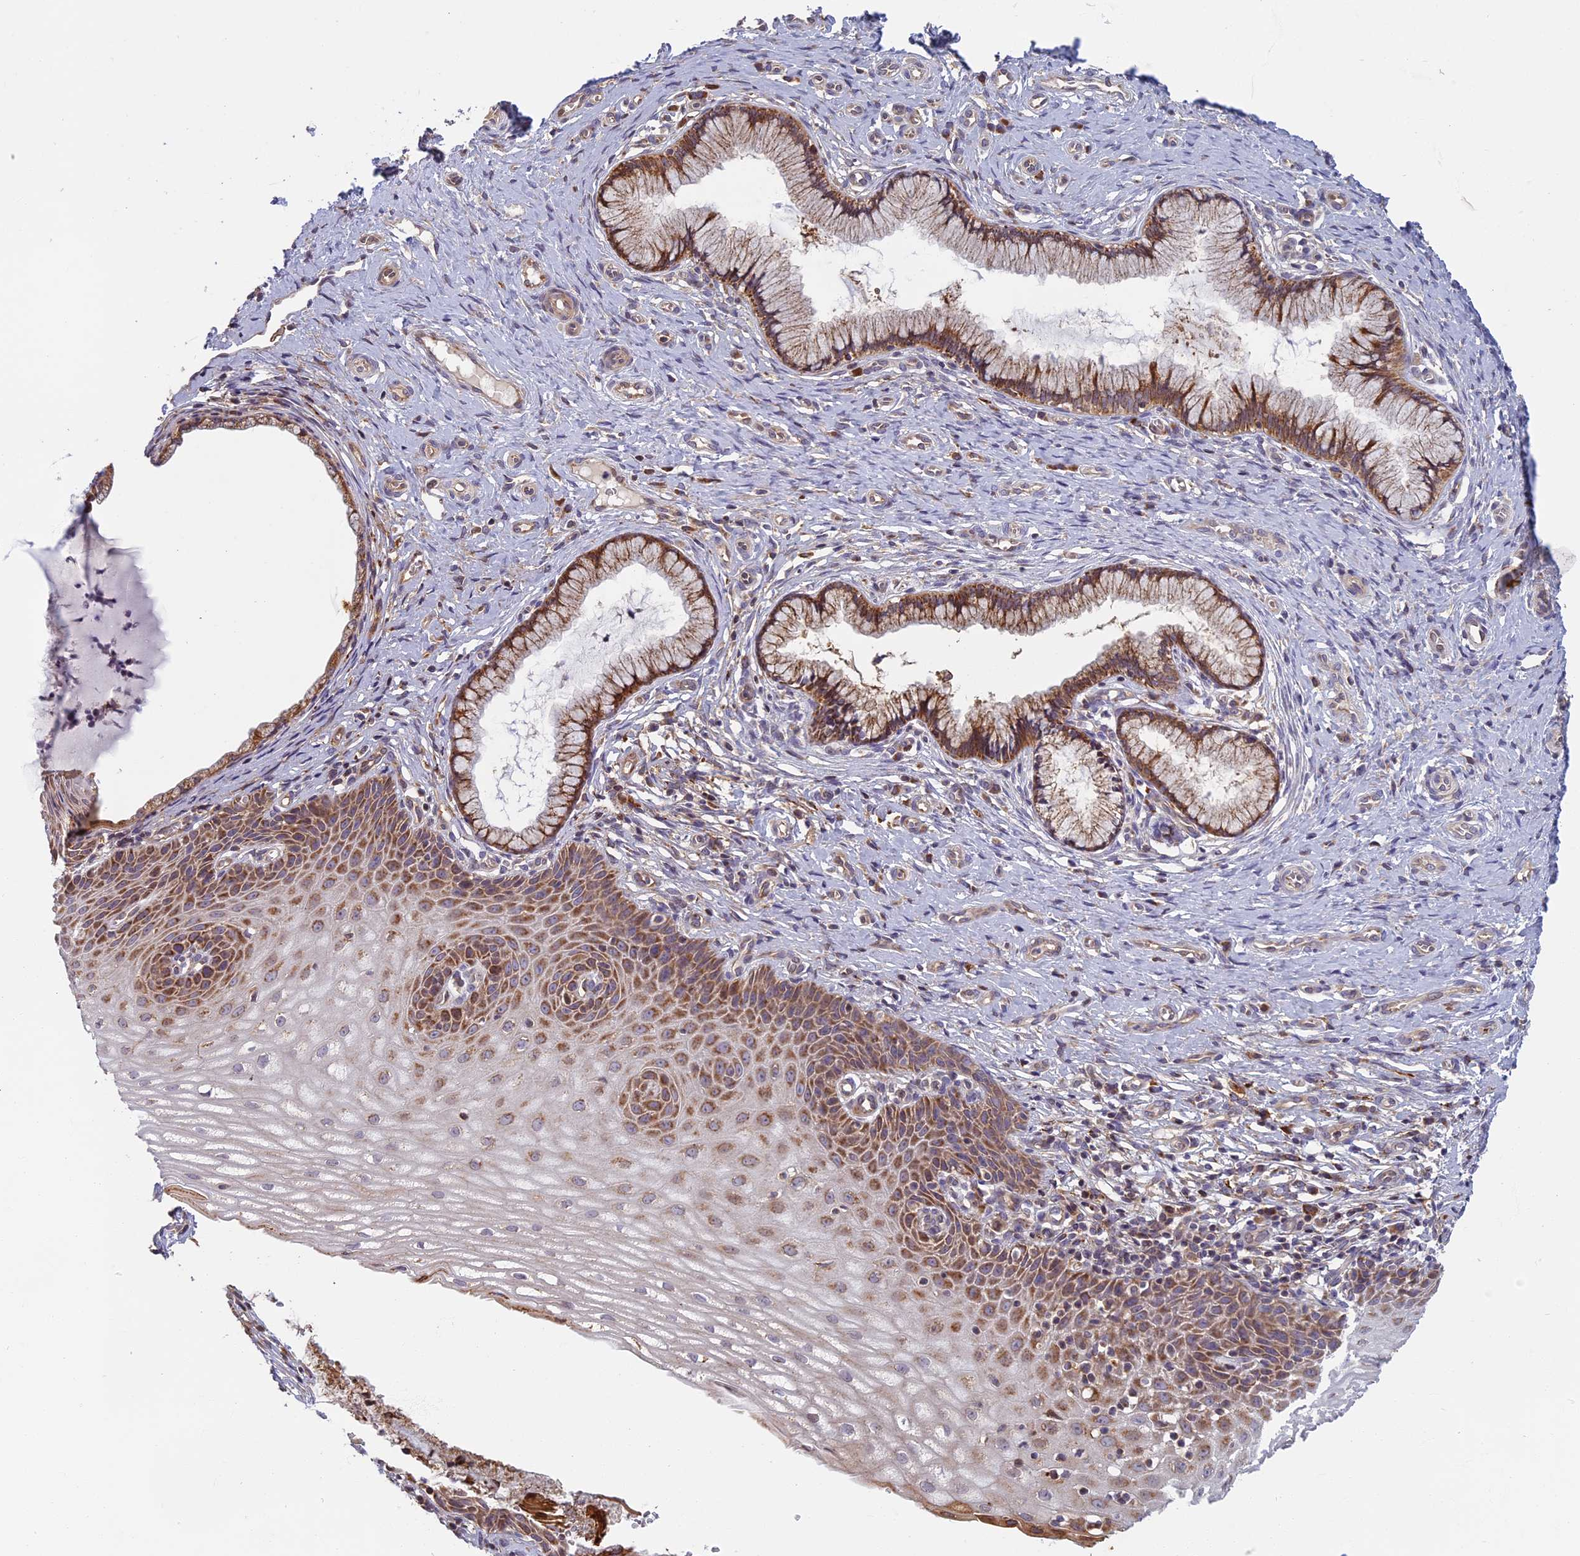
{"staining": {"intensity": "moderate", "quantity": ">75%", "location": "cytoplasmic/membranous"}, "tissue": "cervix", "cell_type": "Glandular cells", "image_type": "normal", "snomed": [{"axis": "morphology", "description": "Normal tissue, NOS"}, {"axis": "topography", "description": "Cervix"}], "caption": "A histopathology image of human cervix stained for a protein displays moderate cytoplasmic/membranous brown staining in glandular cells. (IHC, brightfield microscopy, high magnification).", "gene": "EDAR", "patient": {"sex": "female", "age": 36}}